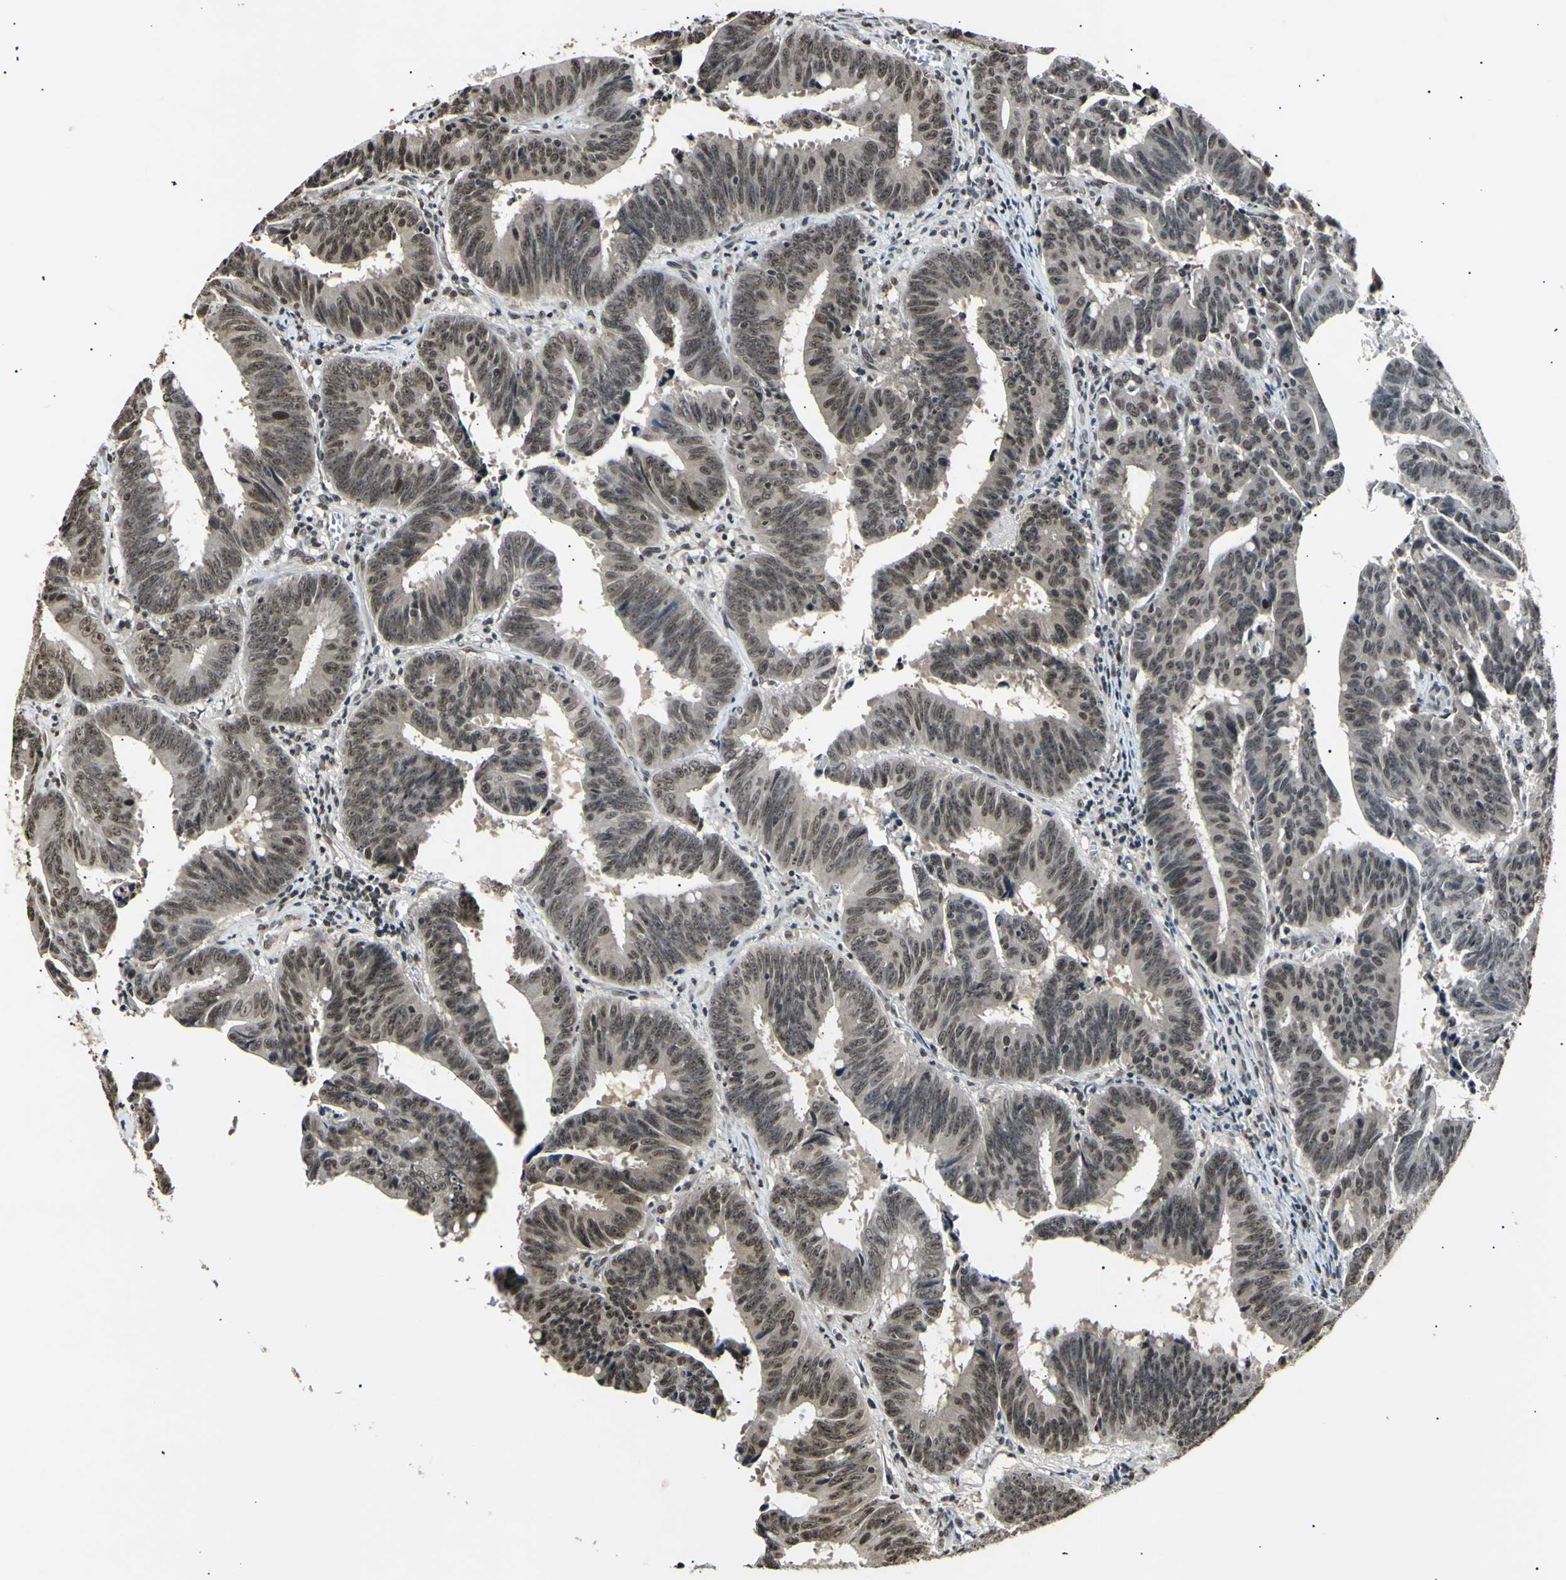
{"staining": {"intensity": "moderate", "quantity": ">75%", "location": "cytoplasmic/membranous,nuclear"}, "tissue": "colorectal cancer", "cell_type": "Tumor cells", "image_type": "cancer", "snomed": [{"axis": "morphology", "description": "Adenocarcinoma, NOS"}, {"axis": "topography", "description": "Colon"}], "caption": "Protein staining of colorectal cancer (adenocarcinoma) tissue demonstrates moderate cytoplasmic/membranous and nuclear positivity in about >75% of tumor cells.", "gene": "ANAPC7", "patient": {"sex": "male", "age": 45}}